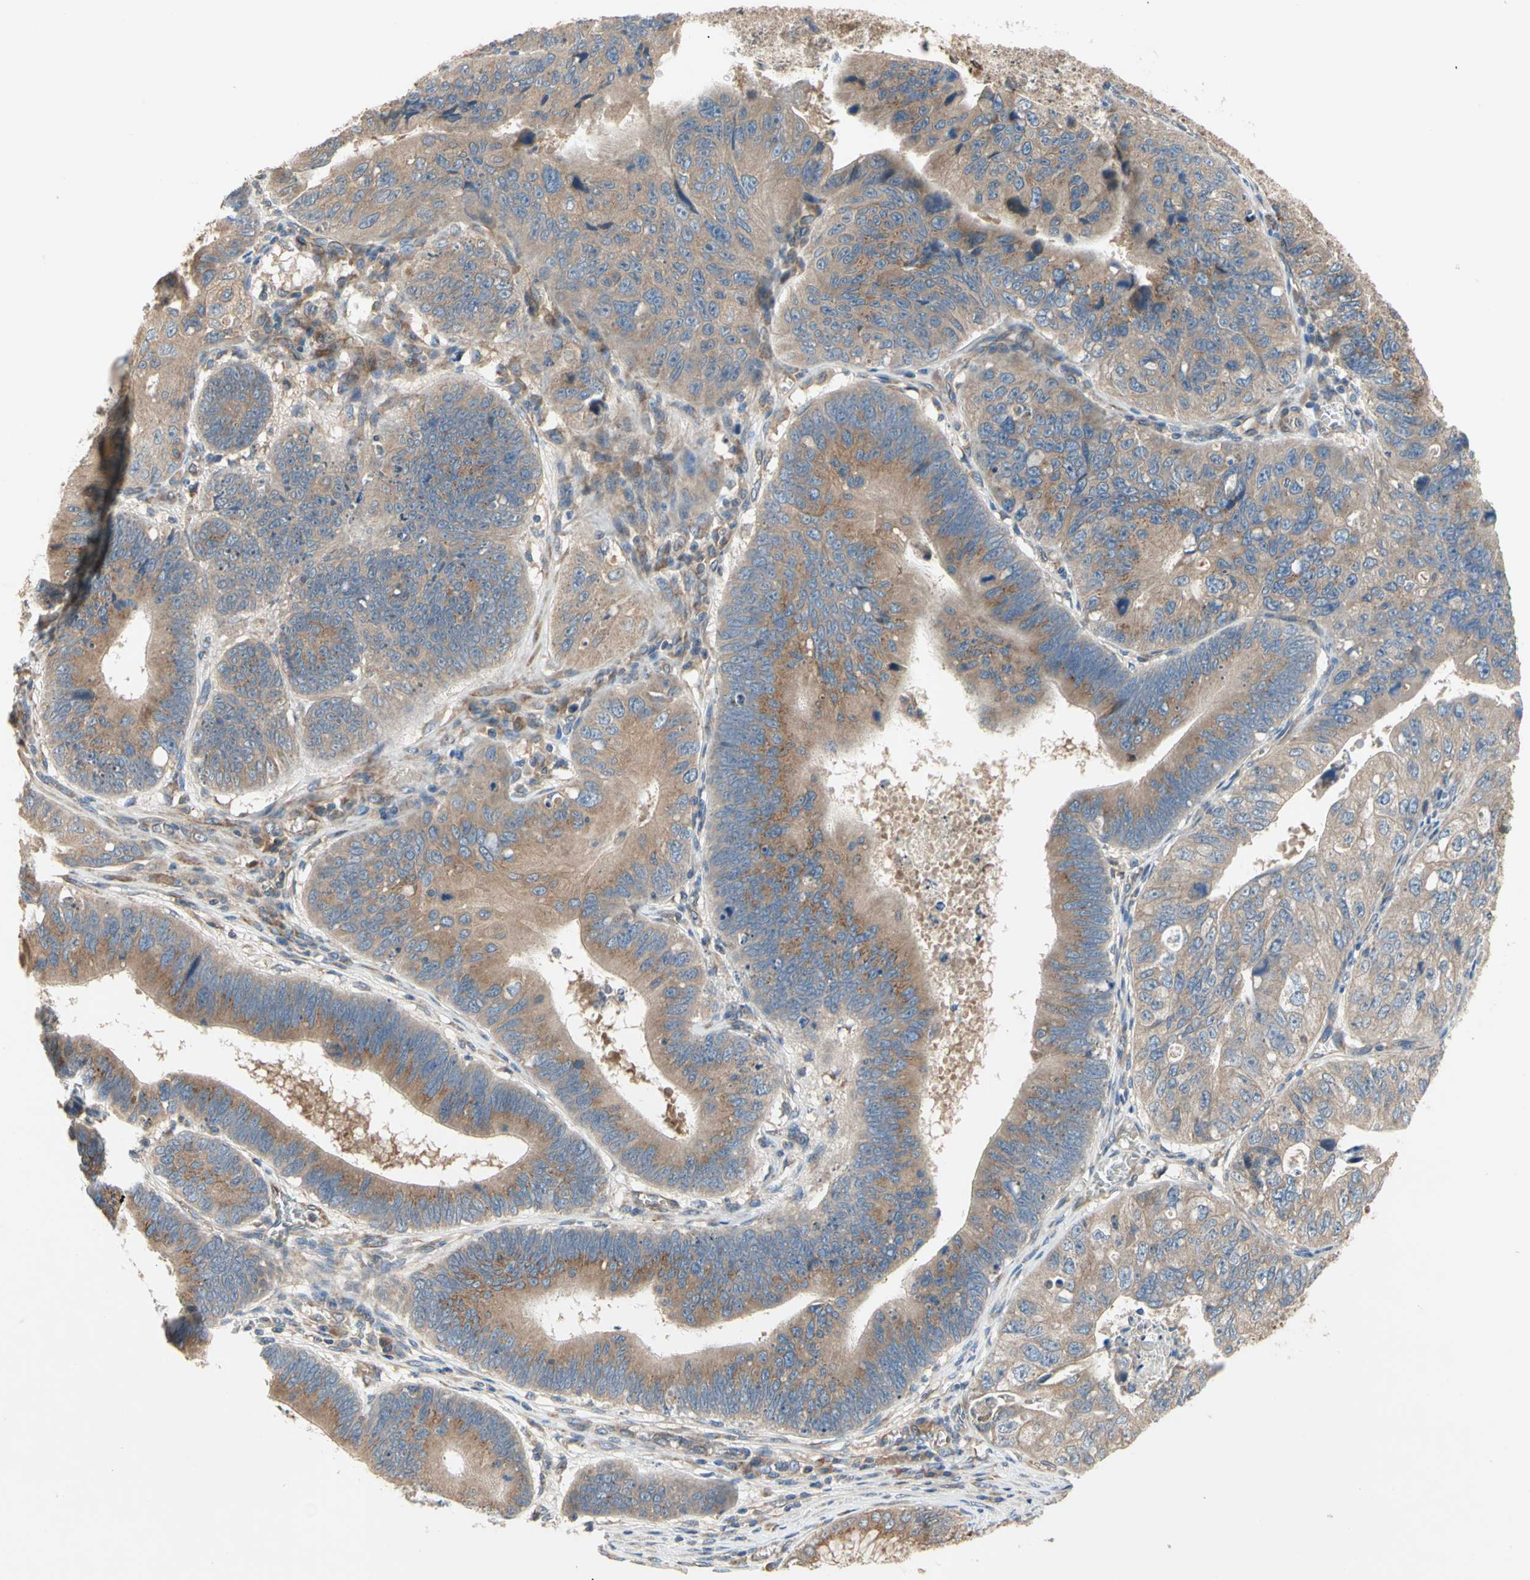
{"staining": {"intensity": "moderate", "quantity": ">75%", "location": "cytoplasmic/membranous"}, "tissue": "stomach cancer", "cell_type": "Tumor cells", "image_type": "cancer", "snomed": [{"axis": "morphology", "description": "Adenocarcinoma, NOS"}, {"axis": "topography", "description": "Stomach"}], "caption": "Moderate cytoplasmic/membranous protein expression is identified in about >75% of tumor cells in stomach cancer. (brown staining indicates protein expression, while blue staining denotes nuclei).", "gene": "XYLT1", "patient": {"sex": "male", "age": 59}}